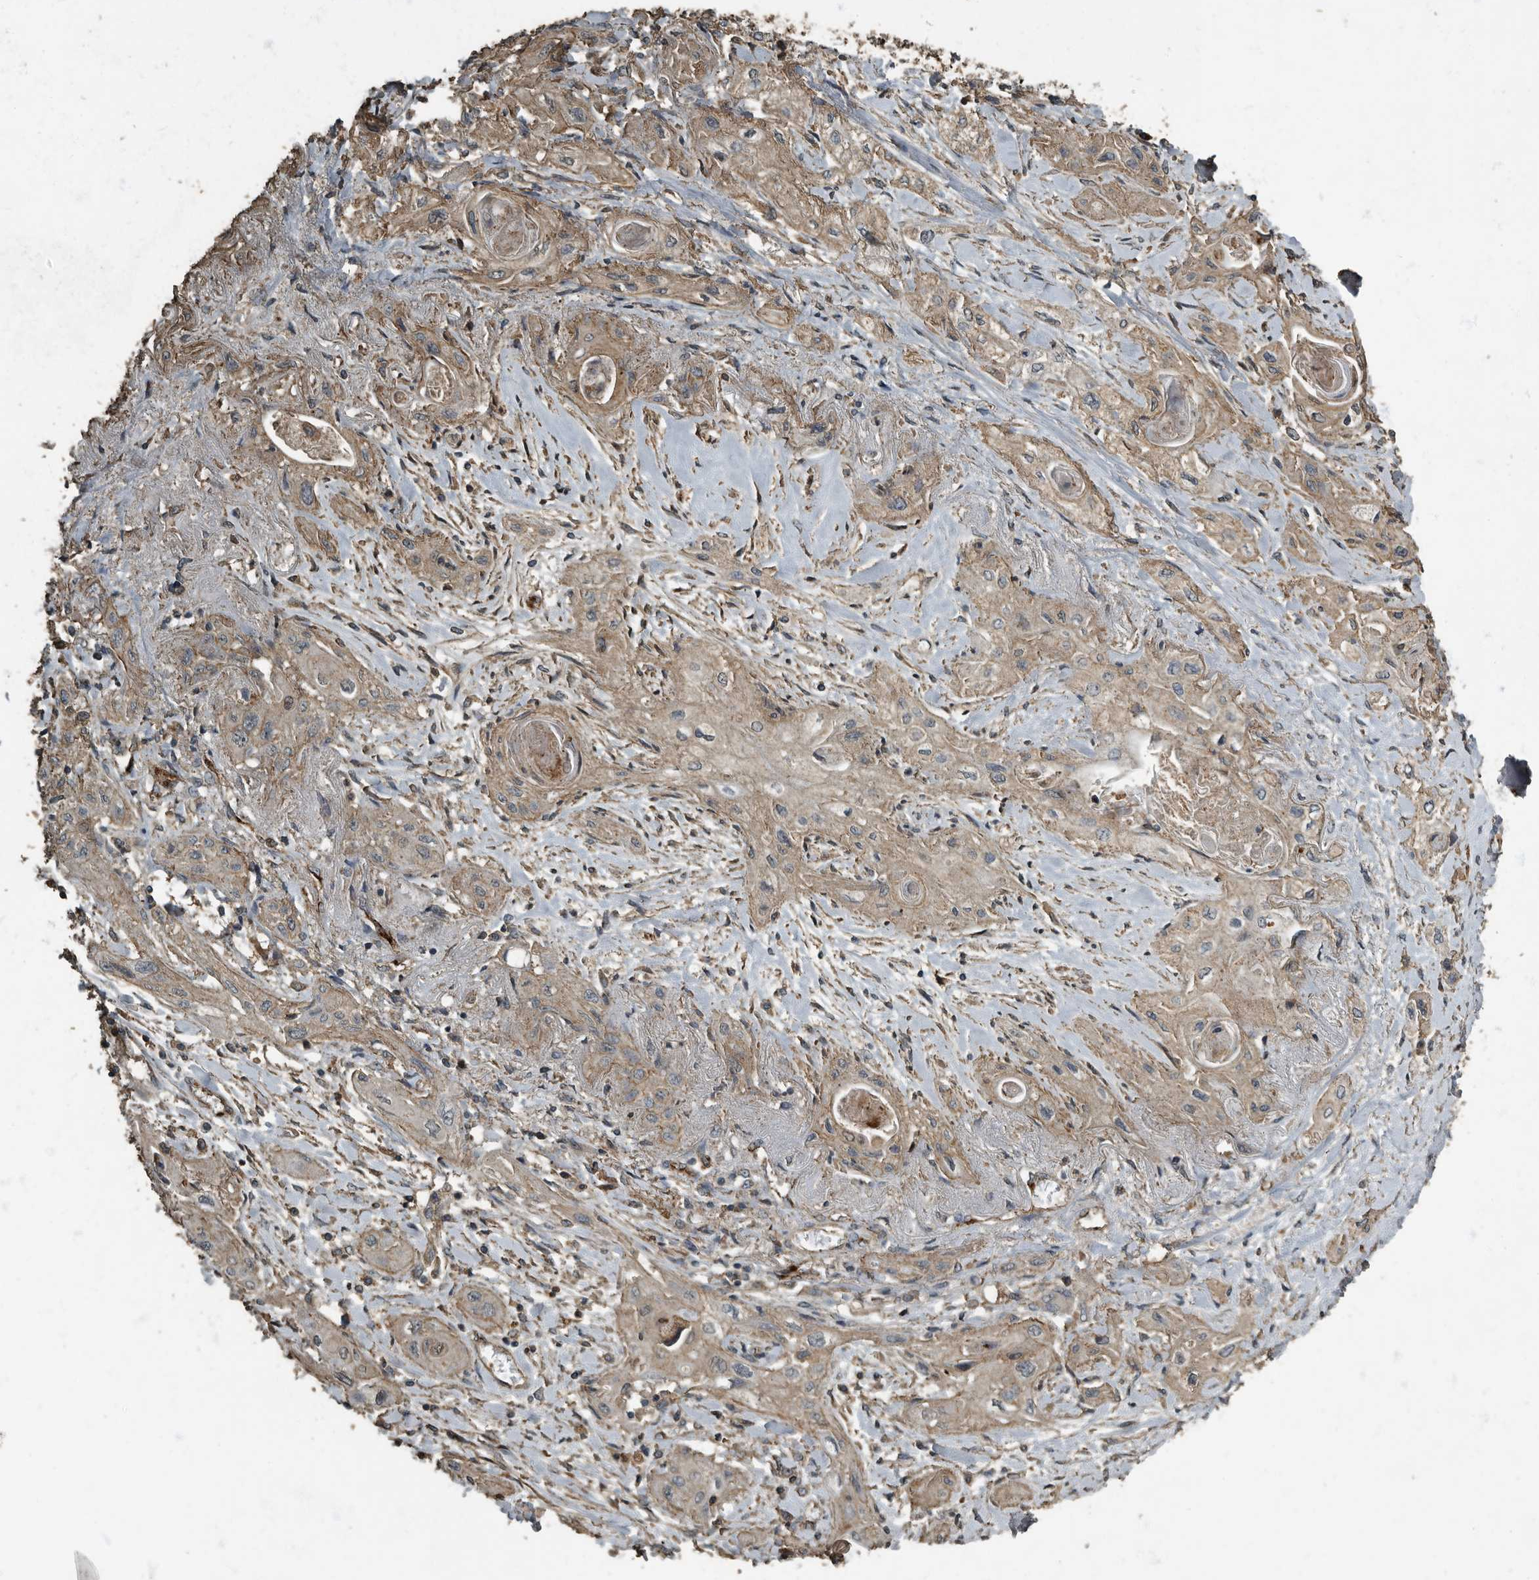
{"staining": {"intensity": "weak", "quantity": ">75%", "location": "cytoplasmic/membranous"}, "tissue": "lung cancer", "cell_type": "Tumor cells", "image_type": "cancer", "snomed": [{"axis": "morphology", "description": "Squamous cell carcinoma, NOS"}, {"axis": "topography", "description": "Lung"}], "caption": "The histopathology image reveals immunohistochemical staining of lung cancer. There is weak cytoplasmic/membranous positivity is present in about >75% of tumor cells.", "gene": "IL15RA", "patient": {"sex": "female", "age": 47}}